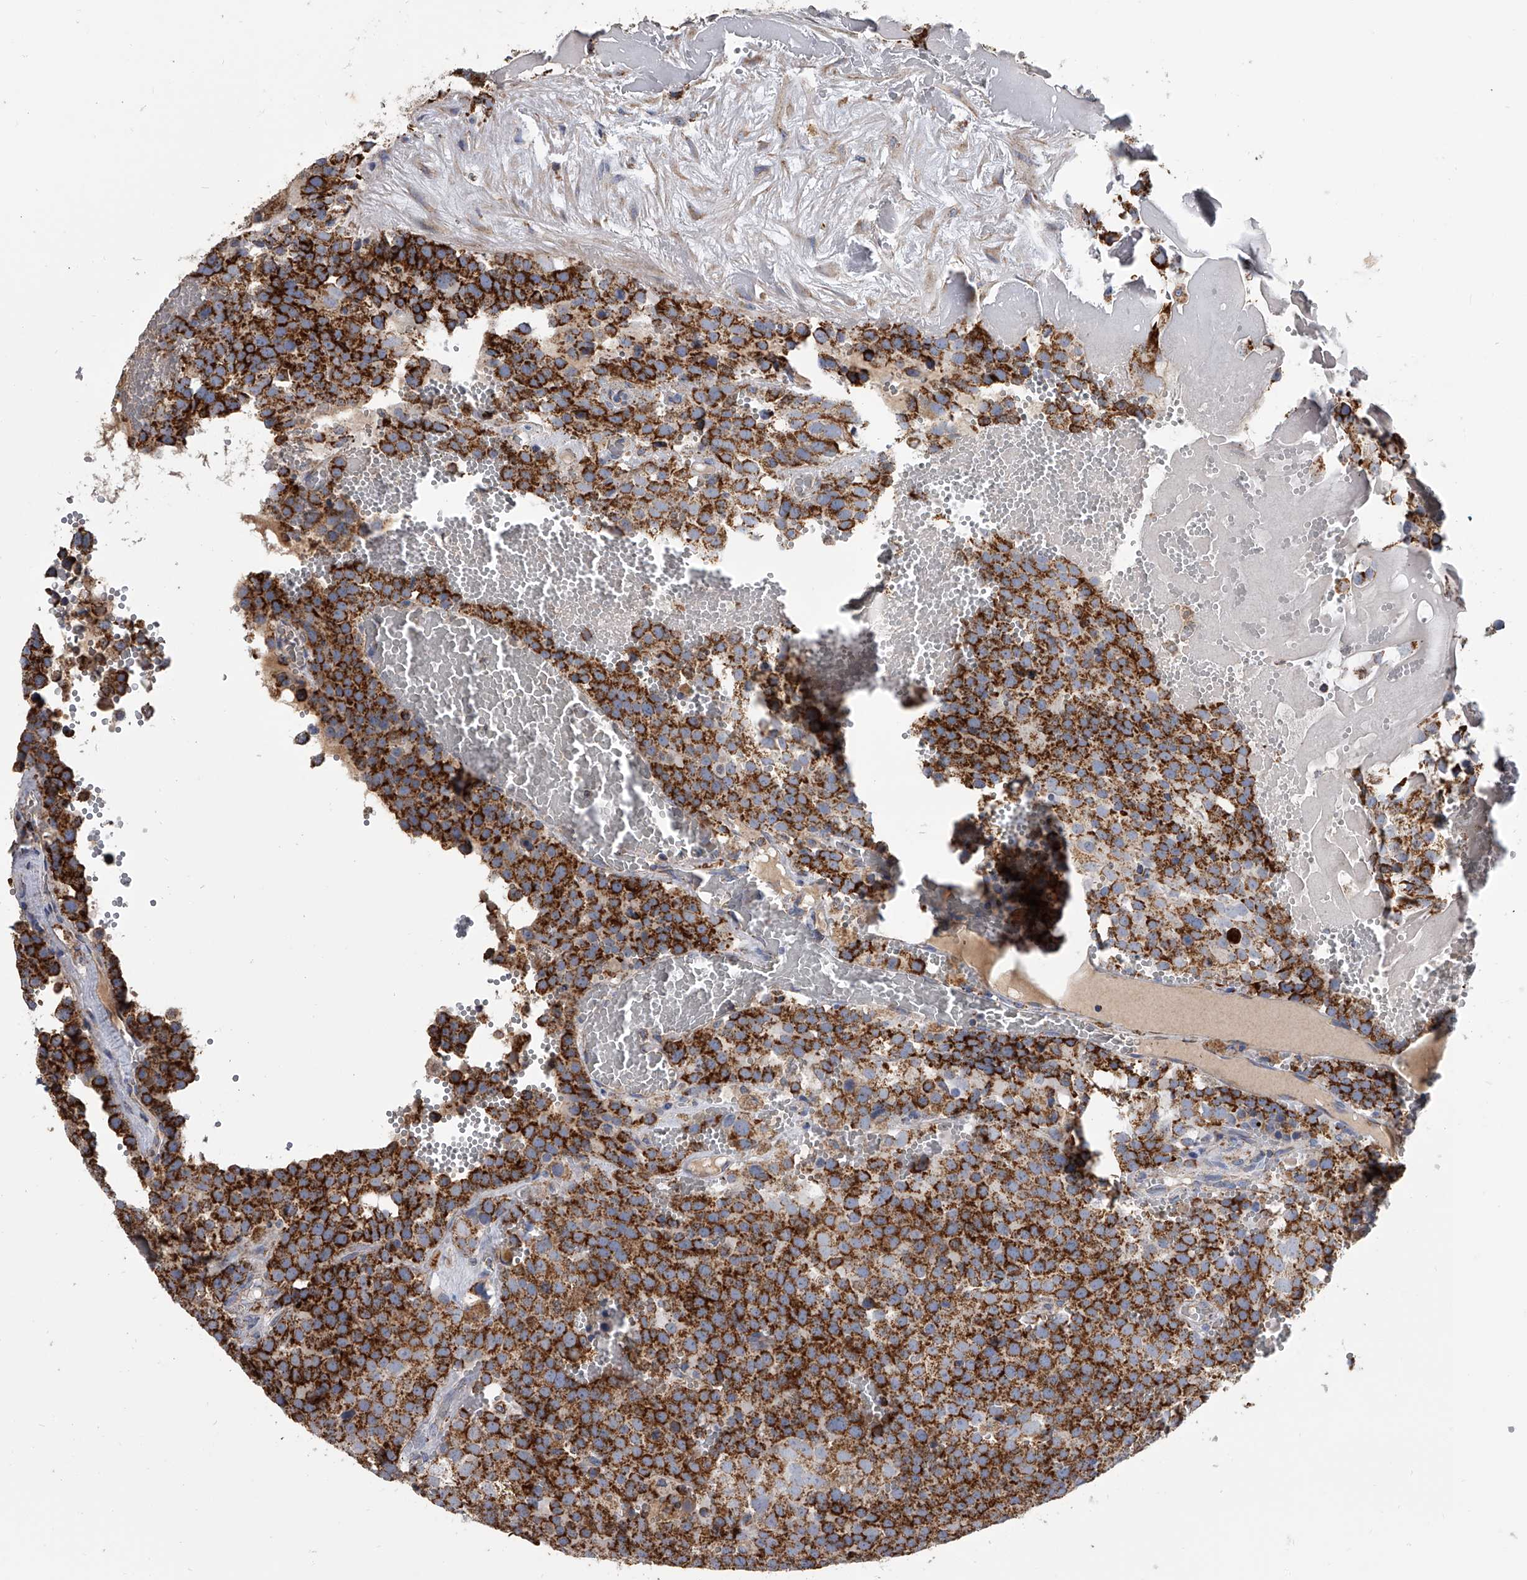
{"staining": {"intensity": "strong", "quantity": ">75%", "location": "cytoplasmic/membranous"}, "tissue": "testis cancer", "cell_type": "Tumor cells", "image_type": "cancer", "snomed": [{"axis": "morphology", "description": "Seminoma, NOS"}, {"axis": "topography", "description": "Testis"}], "caption": "Immunohistochemical staining of human testis cancer (seminoma) exhibits high levels of strong cytoplasmic/membranous positivity in approximately >75% of tumor cells.", "gene": "MRPL28", "patient": {"sex": "male", "age": 71}}